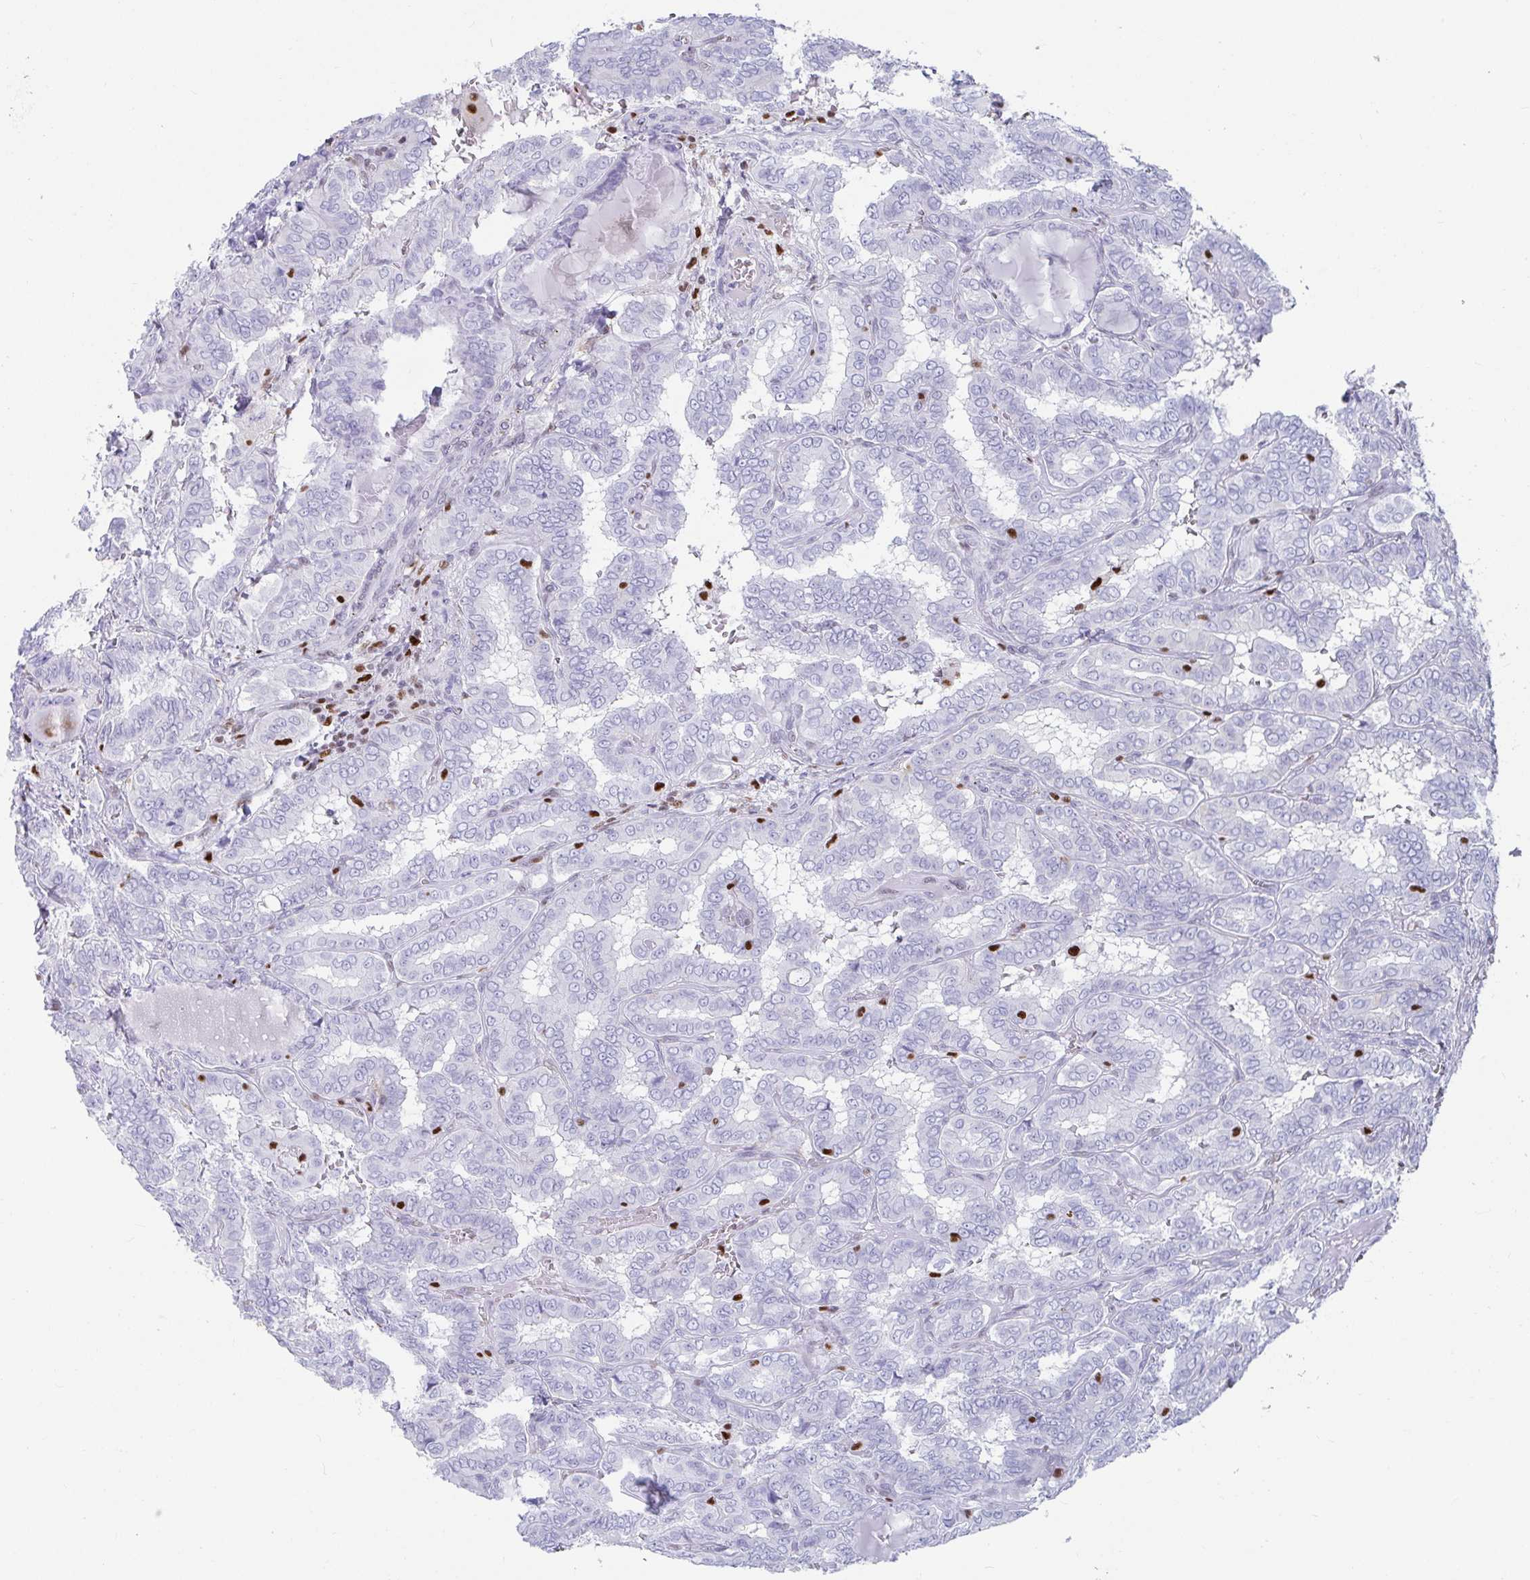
{"staining": {"intensity": "negative", "quantity": "none", "location": "none"}, "tissue": "thyroid cancer", "cell_type": "Tumor cells", "image_type": "cancer", "snomed": [{"axis": "morphology", "description": "Papillary adenocarcinoma, NOS"}, {"axis": "topography", "description": "Thyroid gland"}], "caption": "Protein analysis of thyroid papillary adenocarcinoma displays no significant staining in tumor cells. (Immunohistochemistry (ihc), brightfield microscopy, high magnification).", "gene": "ZNF586", "patient": {"sex": "female", "age": 46}}